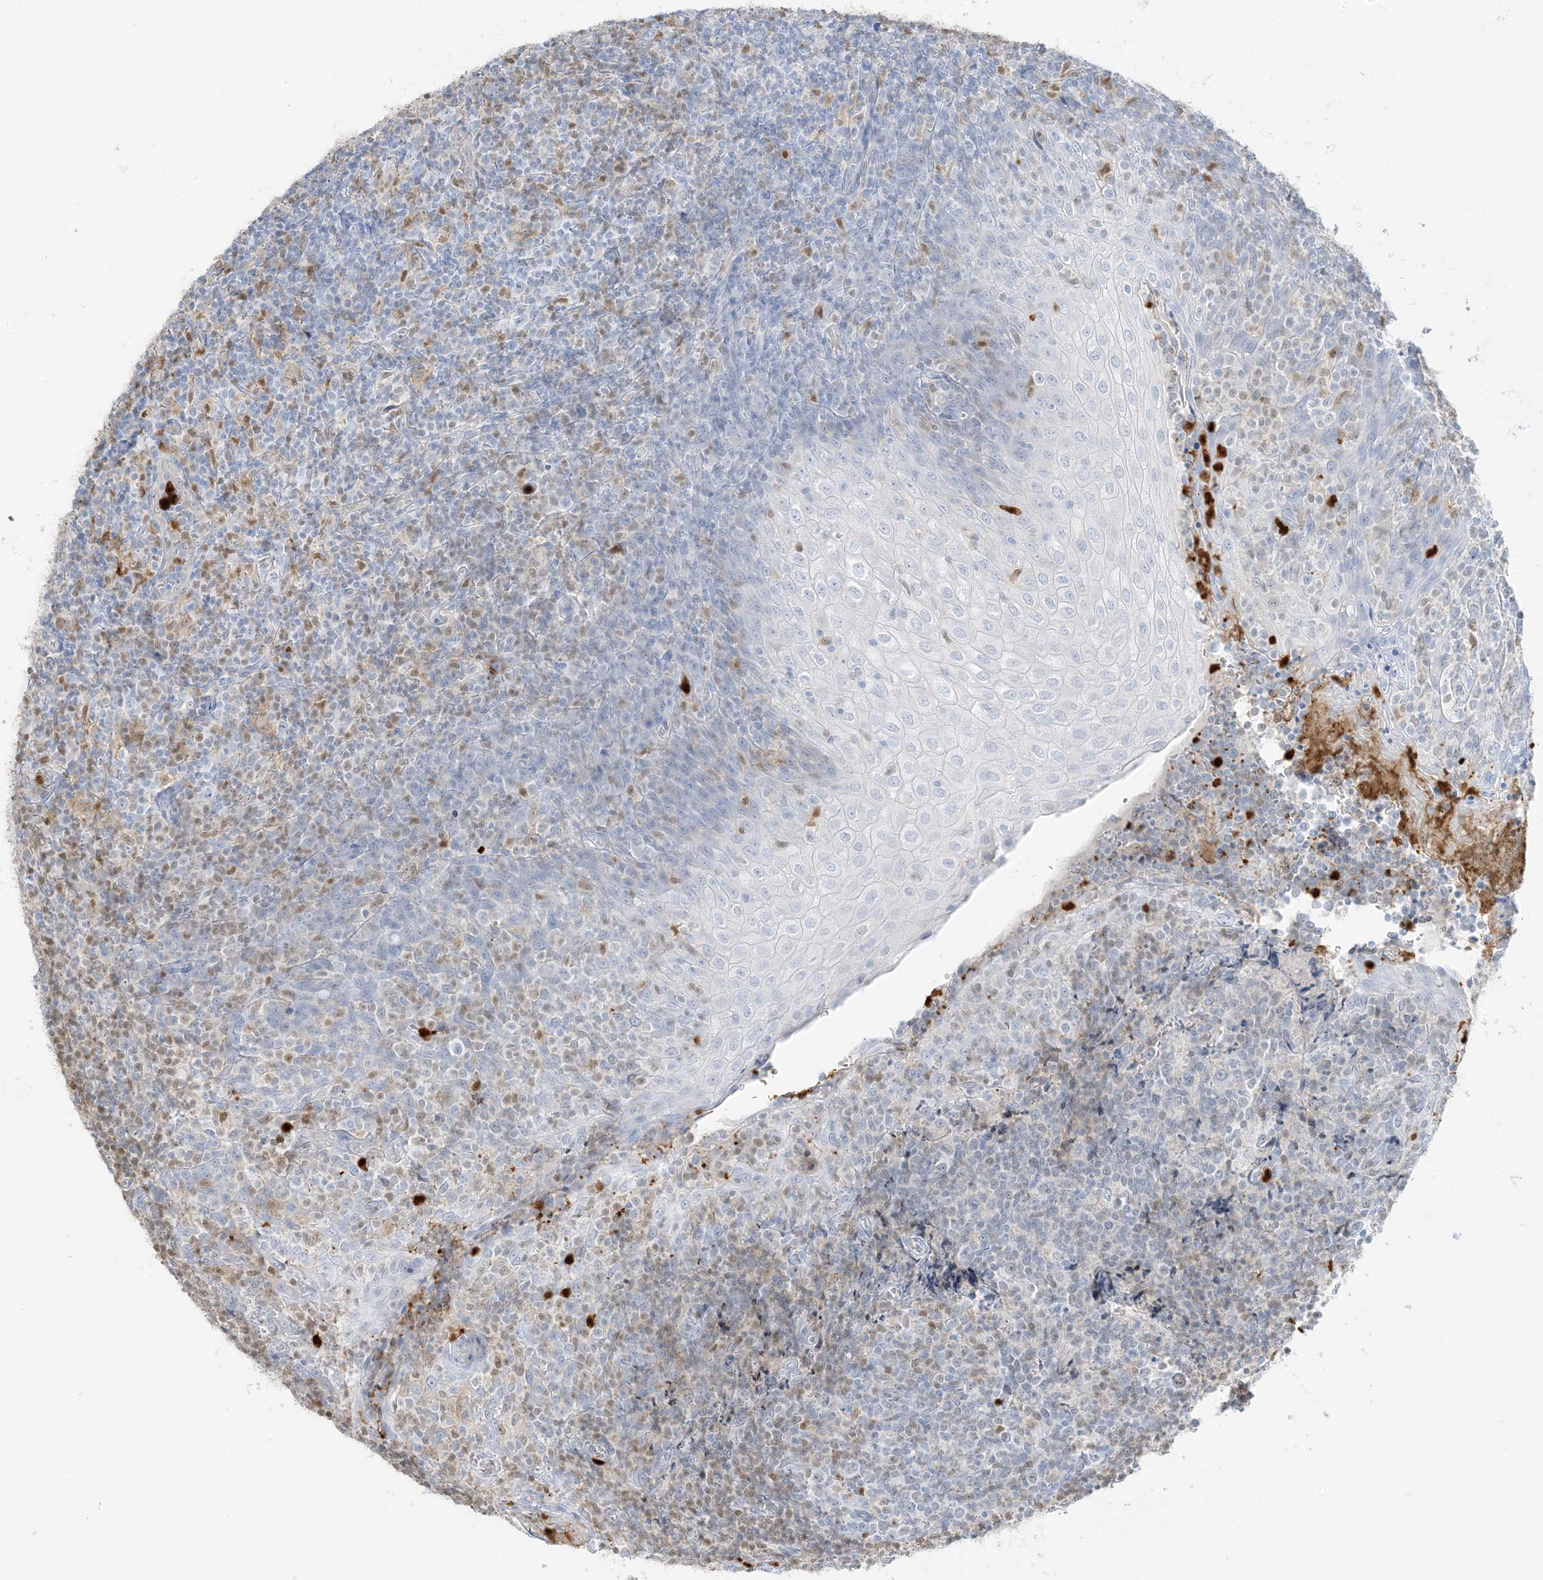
{"staining": {"intensity": "weak", "quantity": "<25%", "location": "nuclear"}, "tissue": "tonsil", "cell_type": "Germinal center cells", "image_type": "normal", "snomed": [{"axis": "morphology", "description": "Normal tissue, NOS"}, {"axis": "topography", "description": "Tonsil"}], "caption": "This micrograph is of normal tonsil stained with immunohistochemistry (IHC) to label a protein in brown with the nuclei are counter-stained blue. There is no positivity in germinal center cells.", "gene": "GCA", "patient": {"sex": "female", "age": 19}}